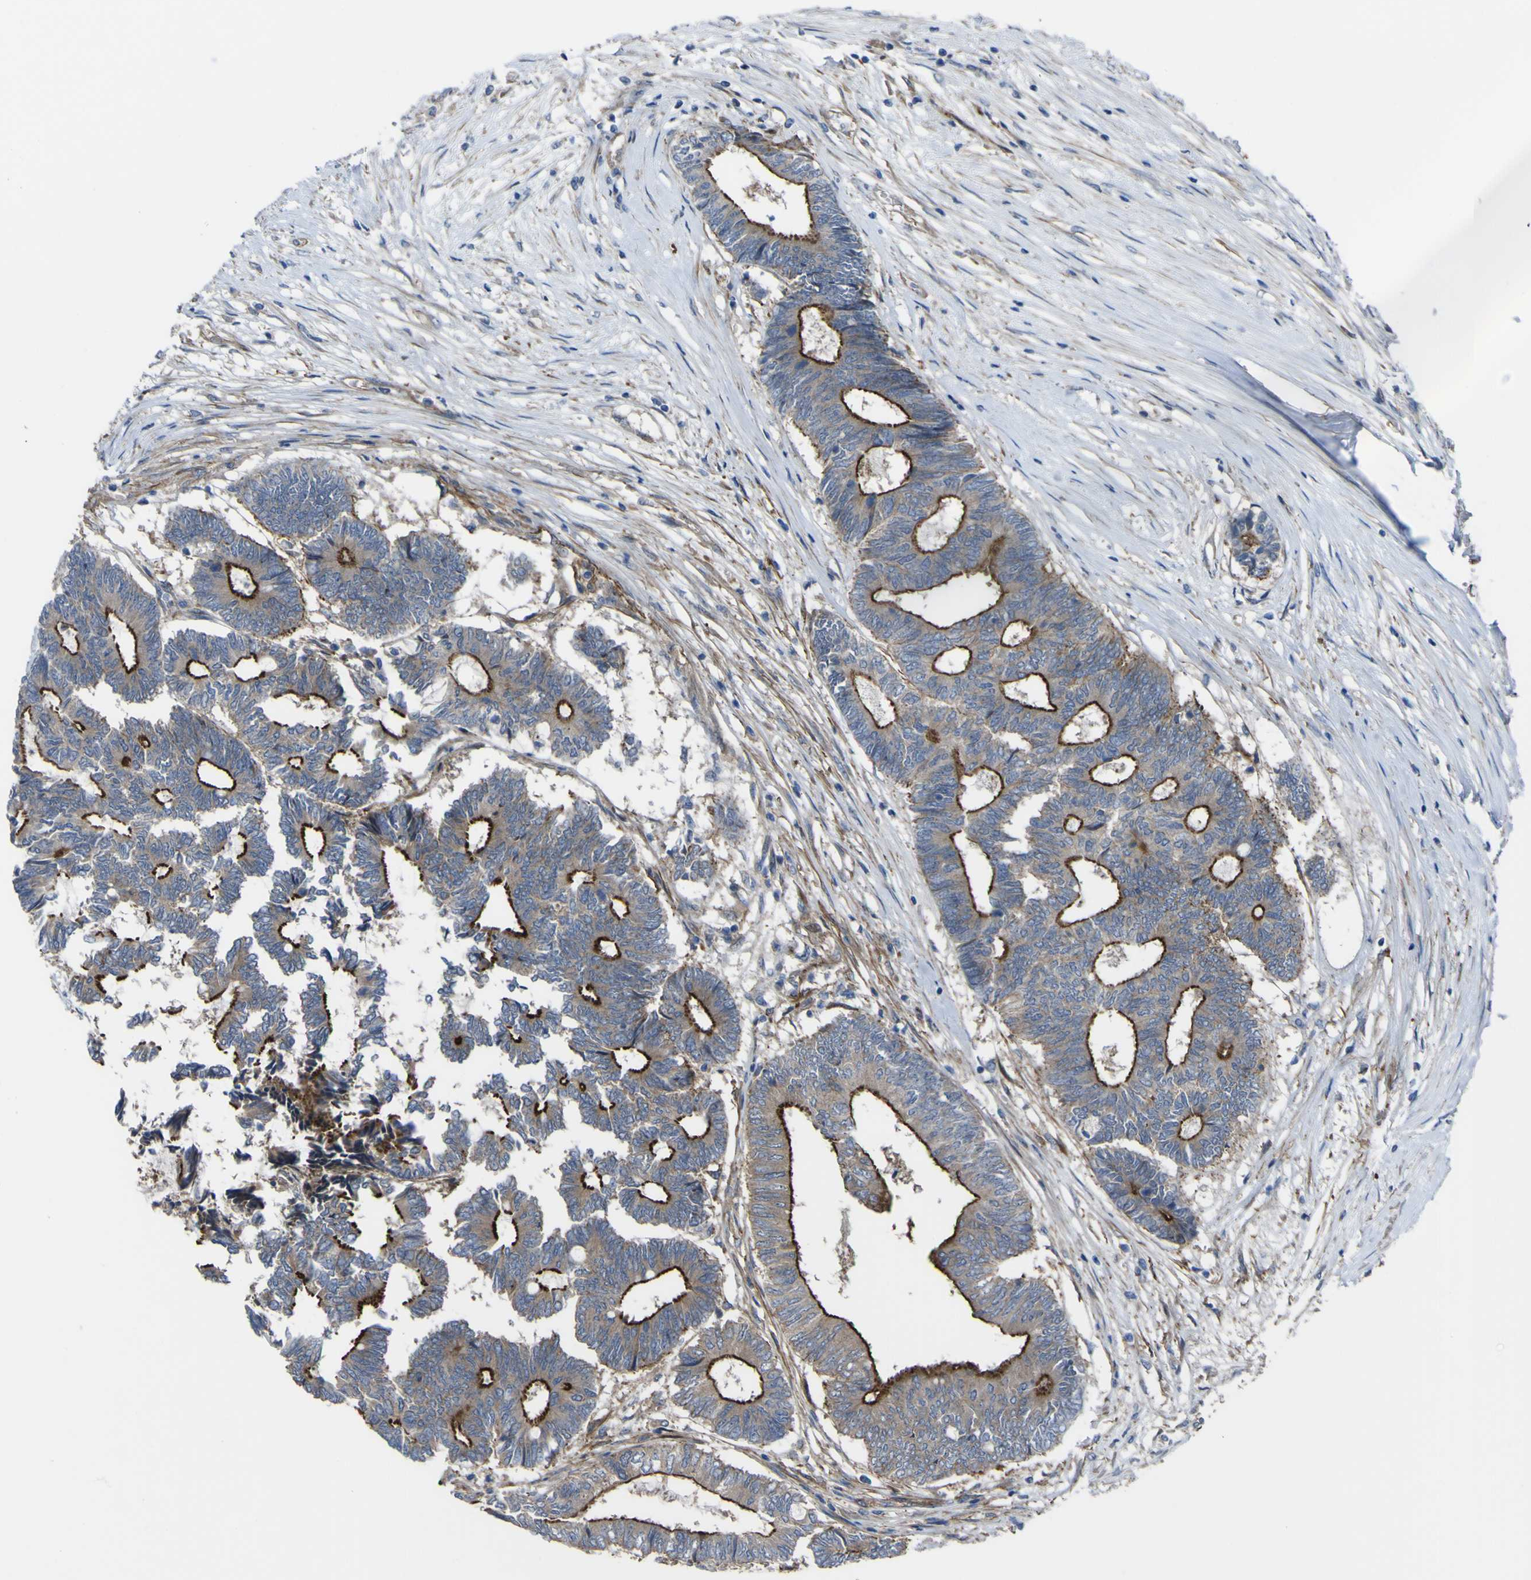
{"staining": {"intensity": "strong", "quantity": ">75%", "location": "cytoplasmic/membranous"}, "tissue": "colorectal cancer", "cell_type": "Tumor cells", "image_type": "cancer", "snomed": [{"axis": "morphology", "description": "Adenocarcinoma, NOS"}, {"axis": "topography", "description": "Rectum"}], "caption": "Strong cytoplasmic/membranous protein staining is seen in approximately >75% of tumor cells in colorectal adenocarcinoma.", "gene": "FBXO30", "patient": {"sex": "male", "age": 63}}